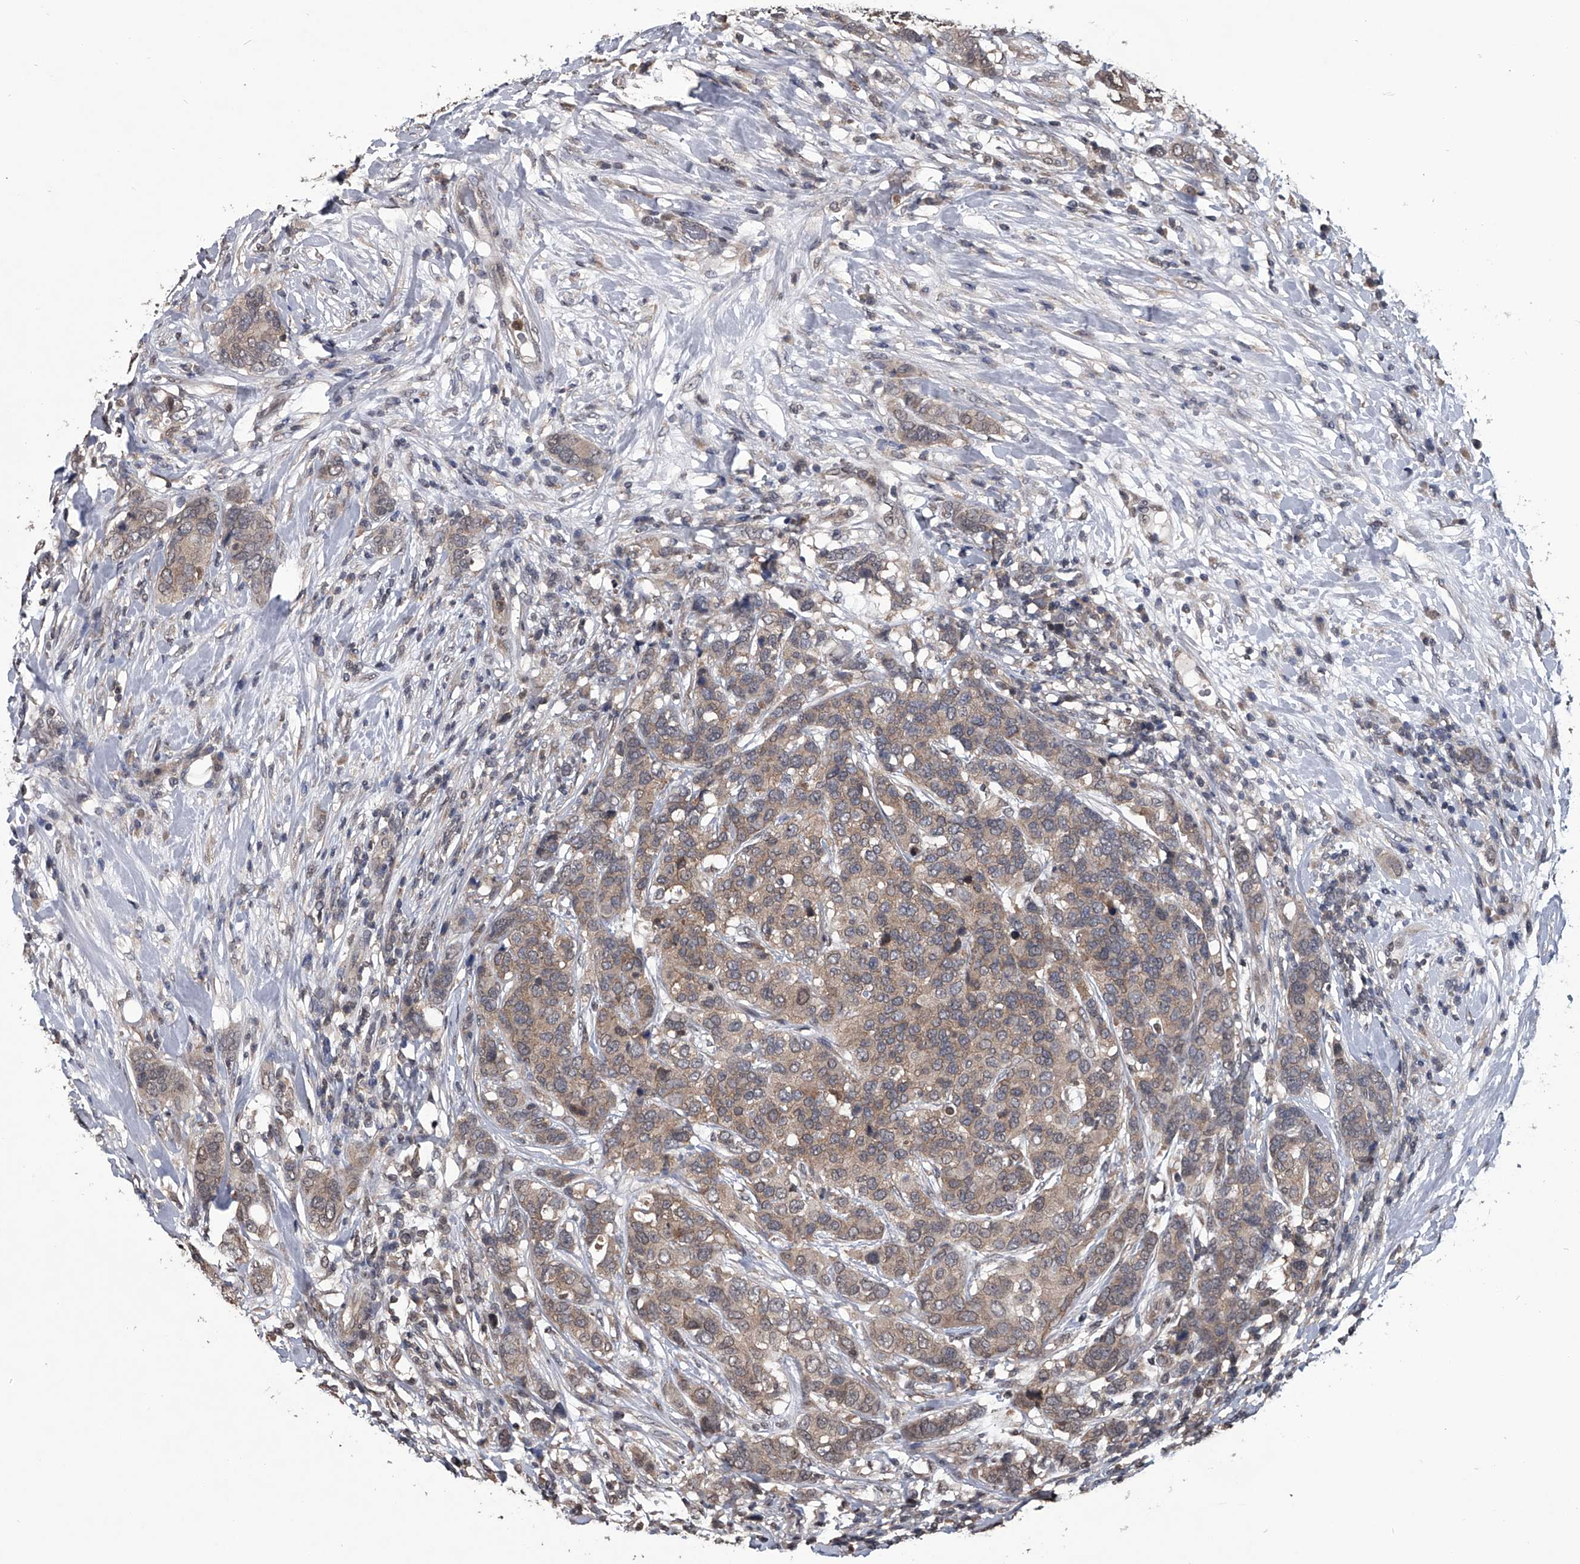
{"staining": {"intensity": "weak", "quantity": ">75%", "location": "cytoplasmic/membranous"}, "tissue": "breast cancer", "cell_type": "Tumor cells", "image_type": "cancer", "snomed": [{"axis": "morphology", "description": "Lobular carcinoma"}, {"axis": "topography", "description": "Breast"}], "caption": "The image displays a brown stain indicating the presence of a protein in the cytoplasmic/membranous of tumor cells in breast cancer.", "gene": "TSNAX", "patient": {"sex": "female", "age": 59}}